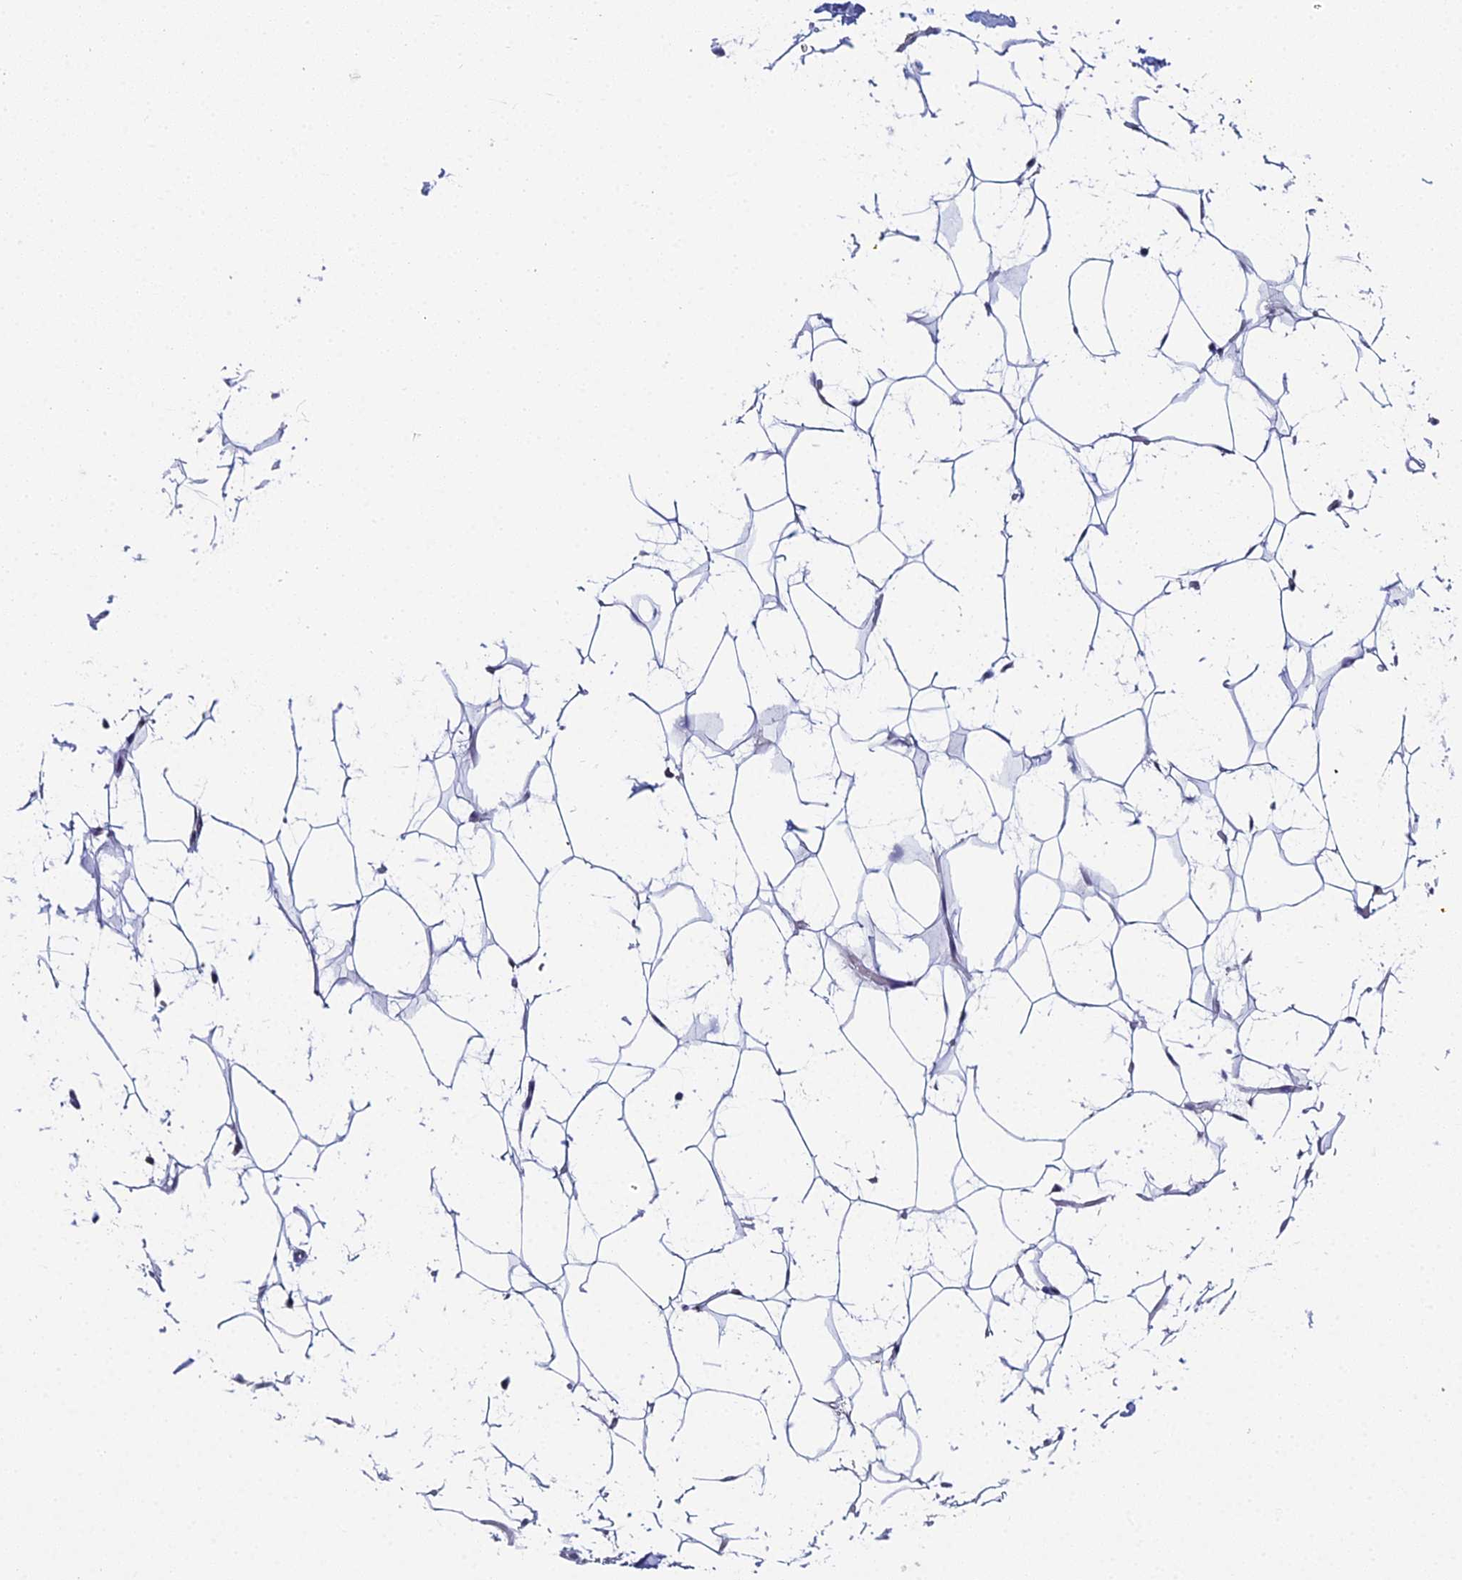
{"staining": {"intensity": "negative", "quantity": "none", "location": "none"}, "tissue": "adipose tissue", "cell_type": "Adipocytes", "image_type": "normal", "snomed": [{"axis": "morphology", "description": "Normal tissue, NOS"}, {"axis": "topography", "description": "Breast"}], "caption": "This is an IHC photomicrograph of normal human adipose tissue. There is no positivity in adipocytes.", "gene": "PRR22", "patient": {"sex": "female", "age": 26}}